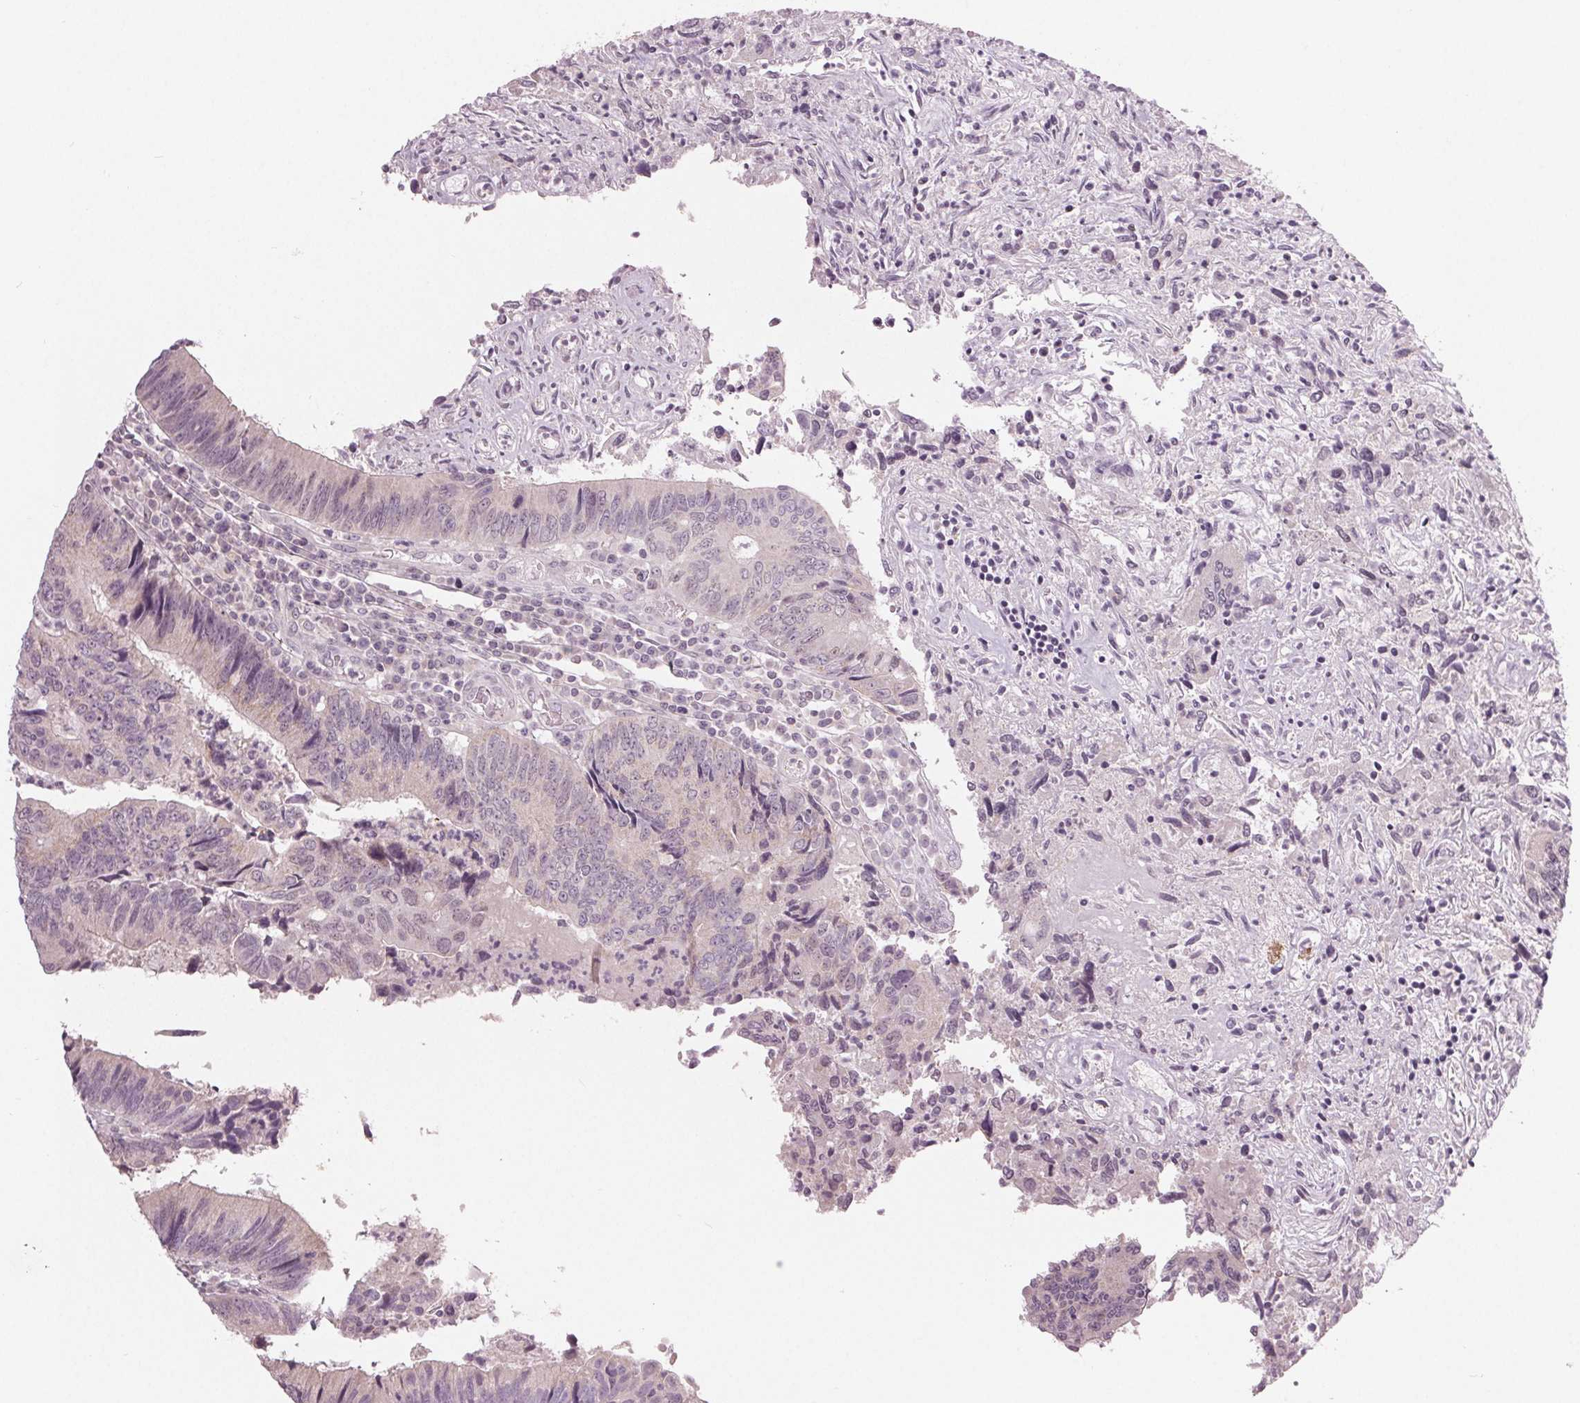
{"staining": {"intensity": "negative", "quantity": "none", "location": "none"}, "tissue": "colorectal cancer", "cell_type": "Tumor cells", "image_type": "cancer", "snomed": [{"axis": "morphology", "description": "Adenocarcinoma, NOS"}, {"axis": "topography", "description": "Colon"}], "caption": "Tumor cells are negative for brown protein staining in colorectal cancer.", "gene": "ZNF605", "patient": {"sex": "female", "age": 67}}